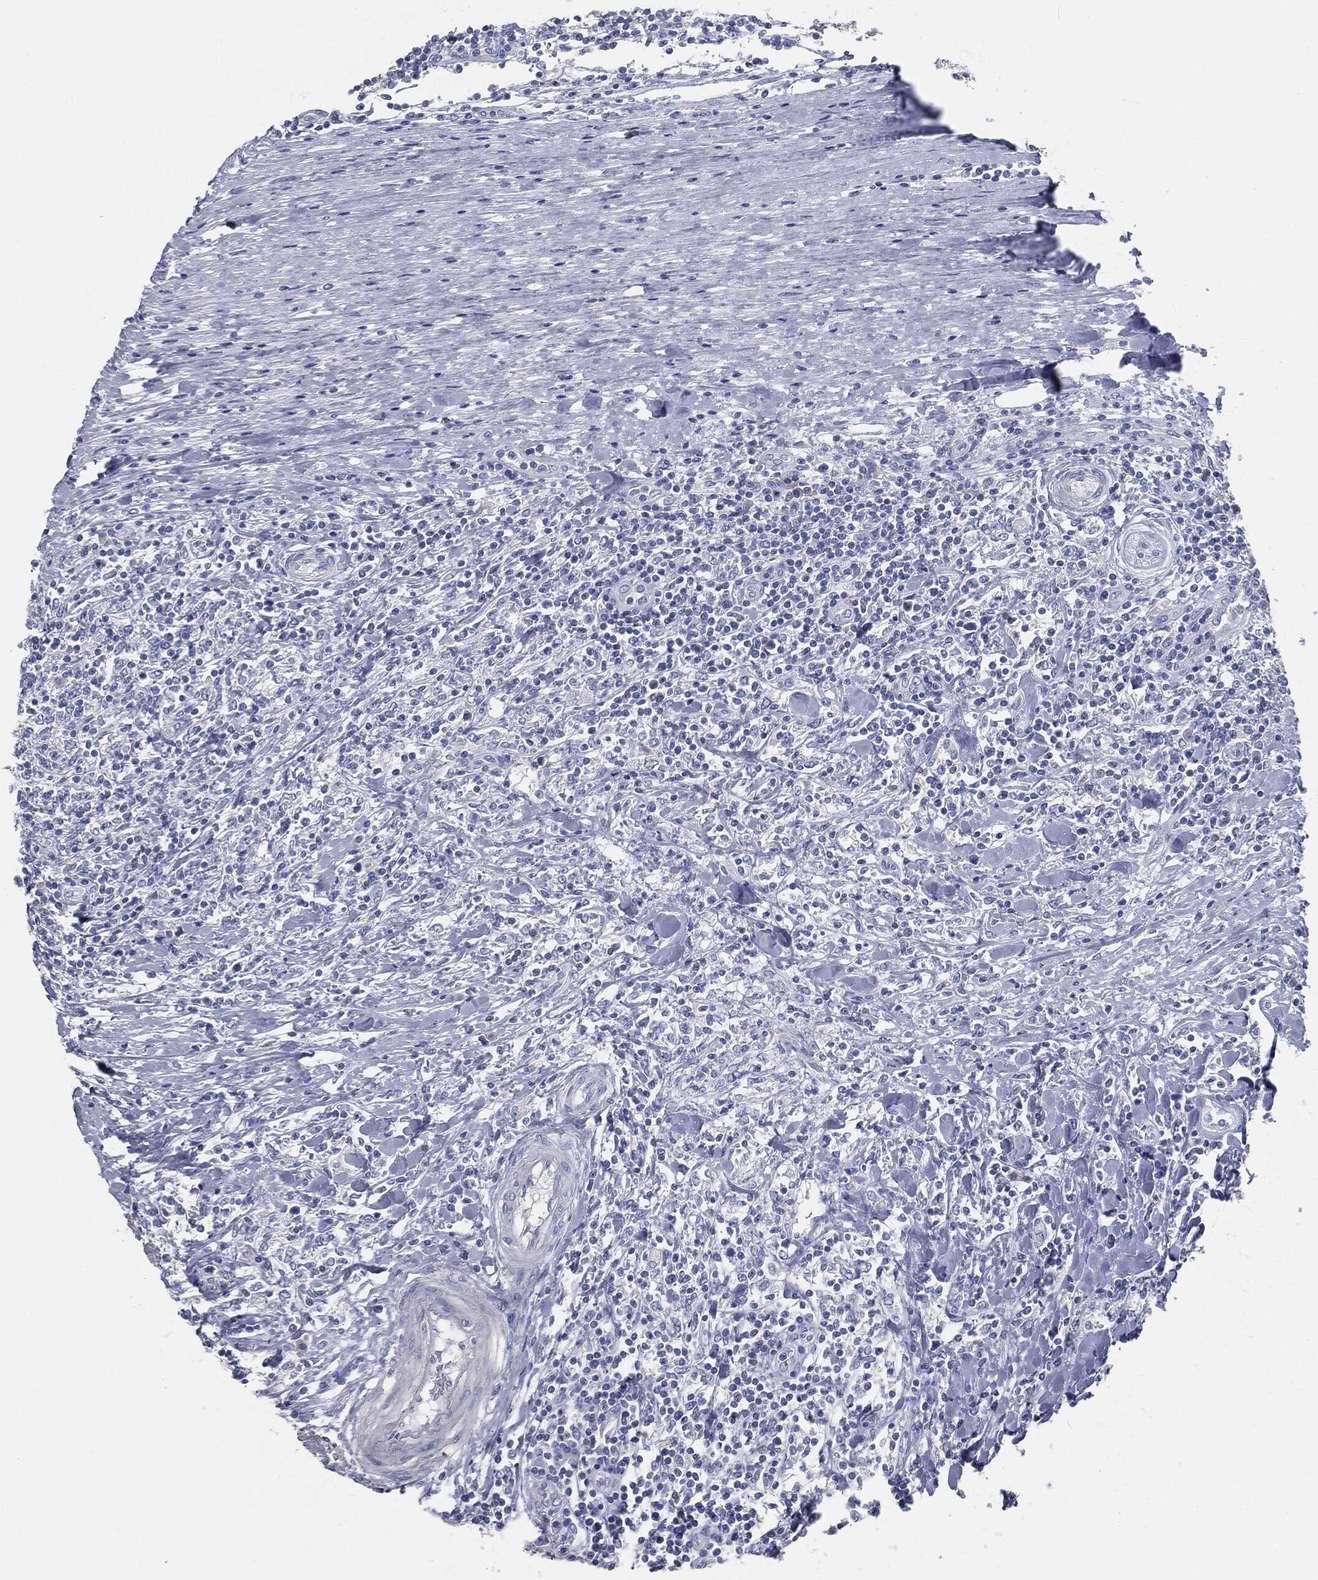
{"staining": {"intensity": "negative", "quantity": "none", "location": "none"}, "tissue": "lymphoma", "cell_type": "Tumor cells", "image_type": "cancer", "snomed": [{"axis": "morphology", "description": "Malignant lymphoma, non-Hodgkin's type, High grade"}, {"axis": "topography", "description": "Lymph node"}], "caption": "A high-resolution image shows immunohistochemistry staining of lymphoma, which shows no significant expression in tumor cells.", "gene": "CAV3", "patient": {"sex": "female", "age": 84}}